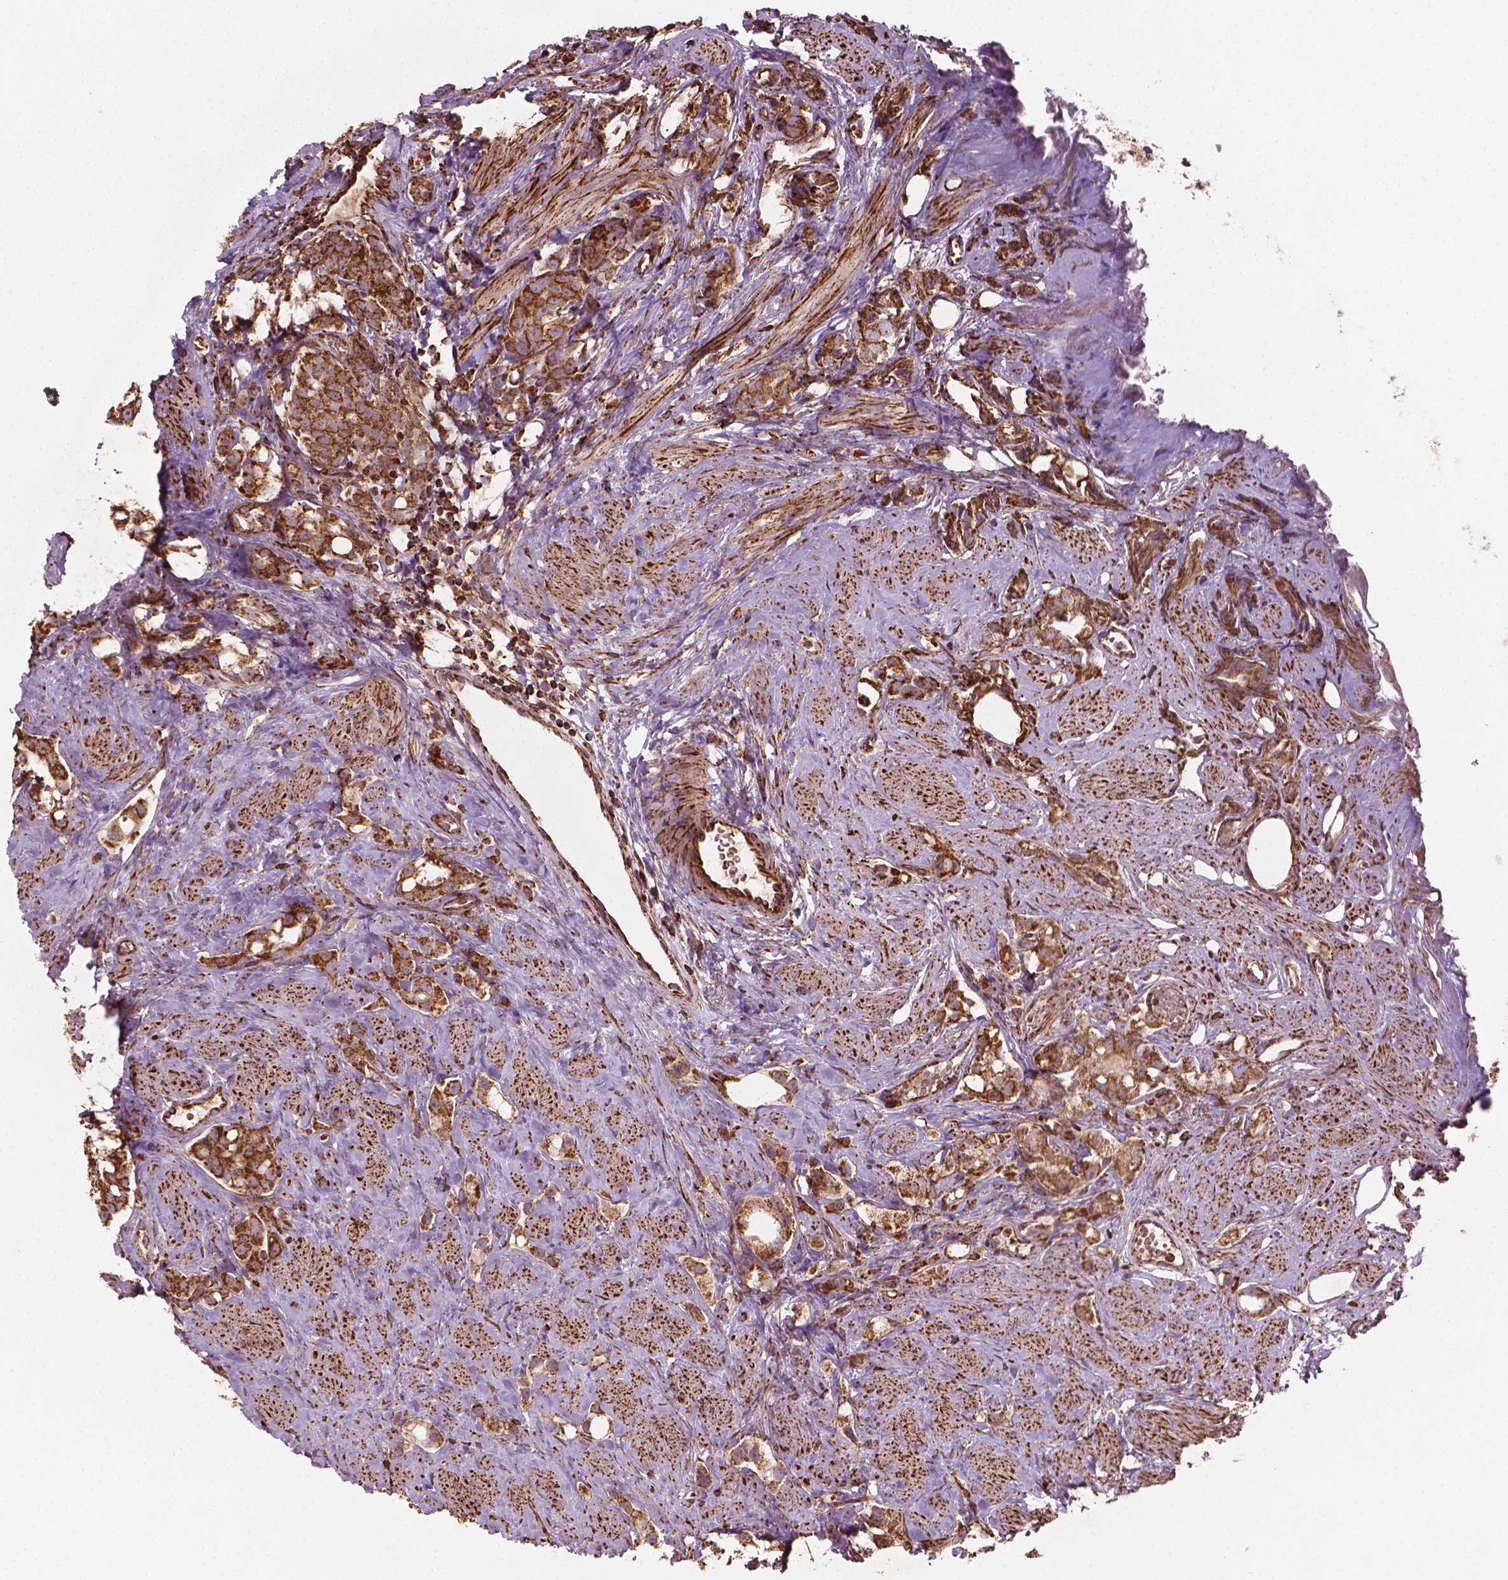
{"staining": {"intensity": "weak", "quantity": ">75%", "location": "cytoplasmic/membranous"}, "tissue": "prostate cancer", "cell_type": "Tumor cells", "image_type": "cancer", "snomed": [{"axis": "morphology", "description": "Adenocarcinoma, High grade"}, {"axis": "topography", "description": "Prostate"}], "caption": "Protein expression analysis of human prostate adenocarcinoma (high-grade) reveals weak cytoplasmic/membranous positivity in approximately >75% of tumor cells.", "gene": "HS3ST3A1", "patient": {"sex": "male", "age": 75}}